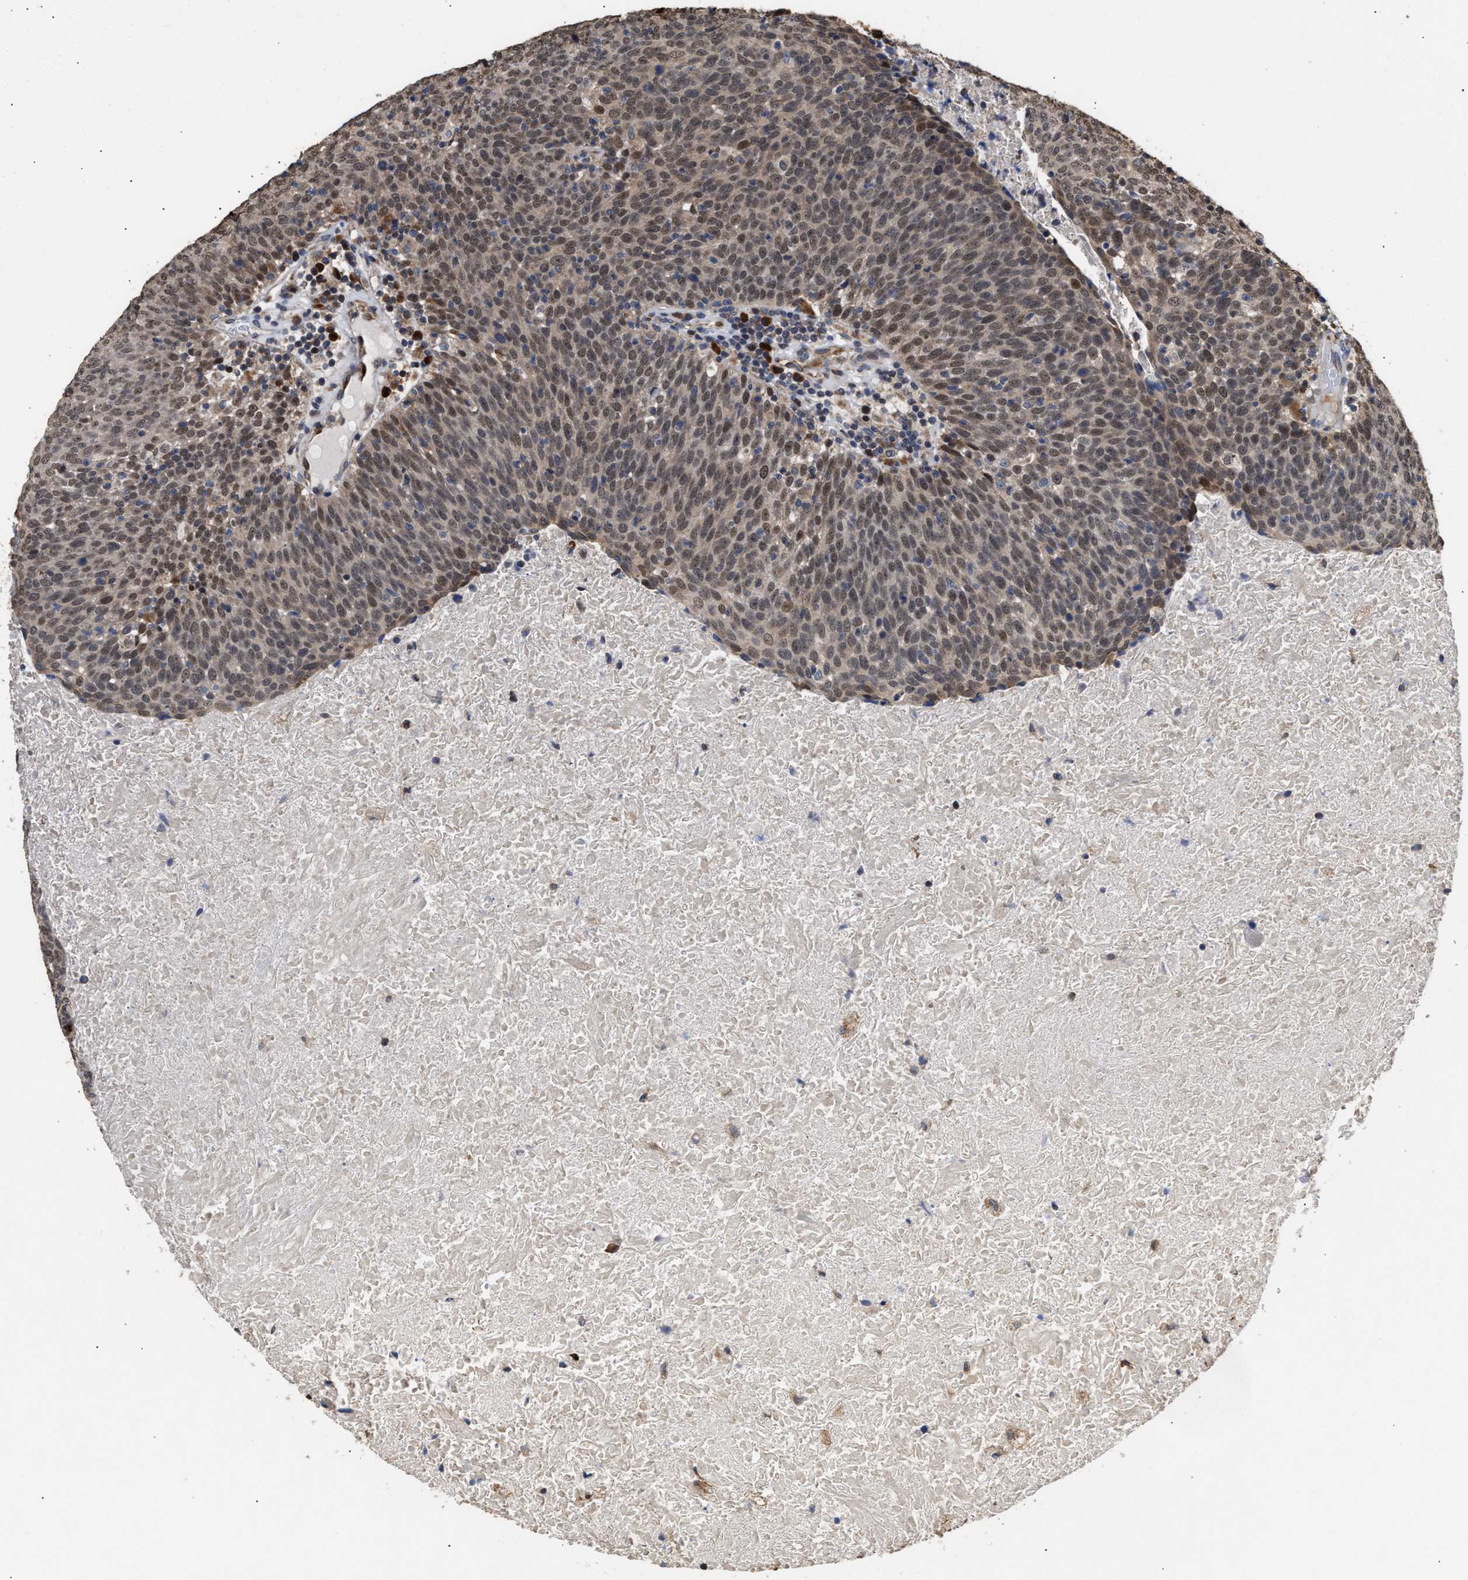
{"staining": {"intensity": "moderate", "quantity": "25%-75%", "location": "nuclear"}, "tissue": "head and neck cancer", "cell_type": "Tumor cells", "image_type": "cancer", "snomed": [{"axis": "morphology", "description": "Squamous cell carcinoma, NOS"}, {"axis": "morphology", "description": "Squamous cell carcinoma, metastatic, NOS"}, {"axis": "topography", "description": "Lymph node"}, {"axis": "topography", "description": "Head-Neck"}], "caption": "The image displays staining of metastatic squamous cell carcinoma (head and neck), revealing moderate nuclear protein positivity (brown color) within tumor cells.", "gene": "GOSR1", "patient": {"sex": "male", "age": 62}}